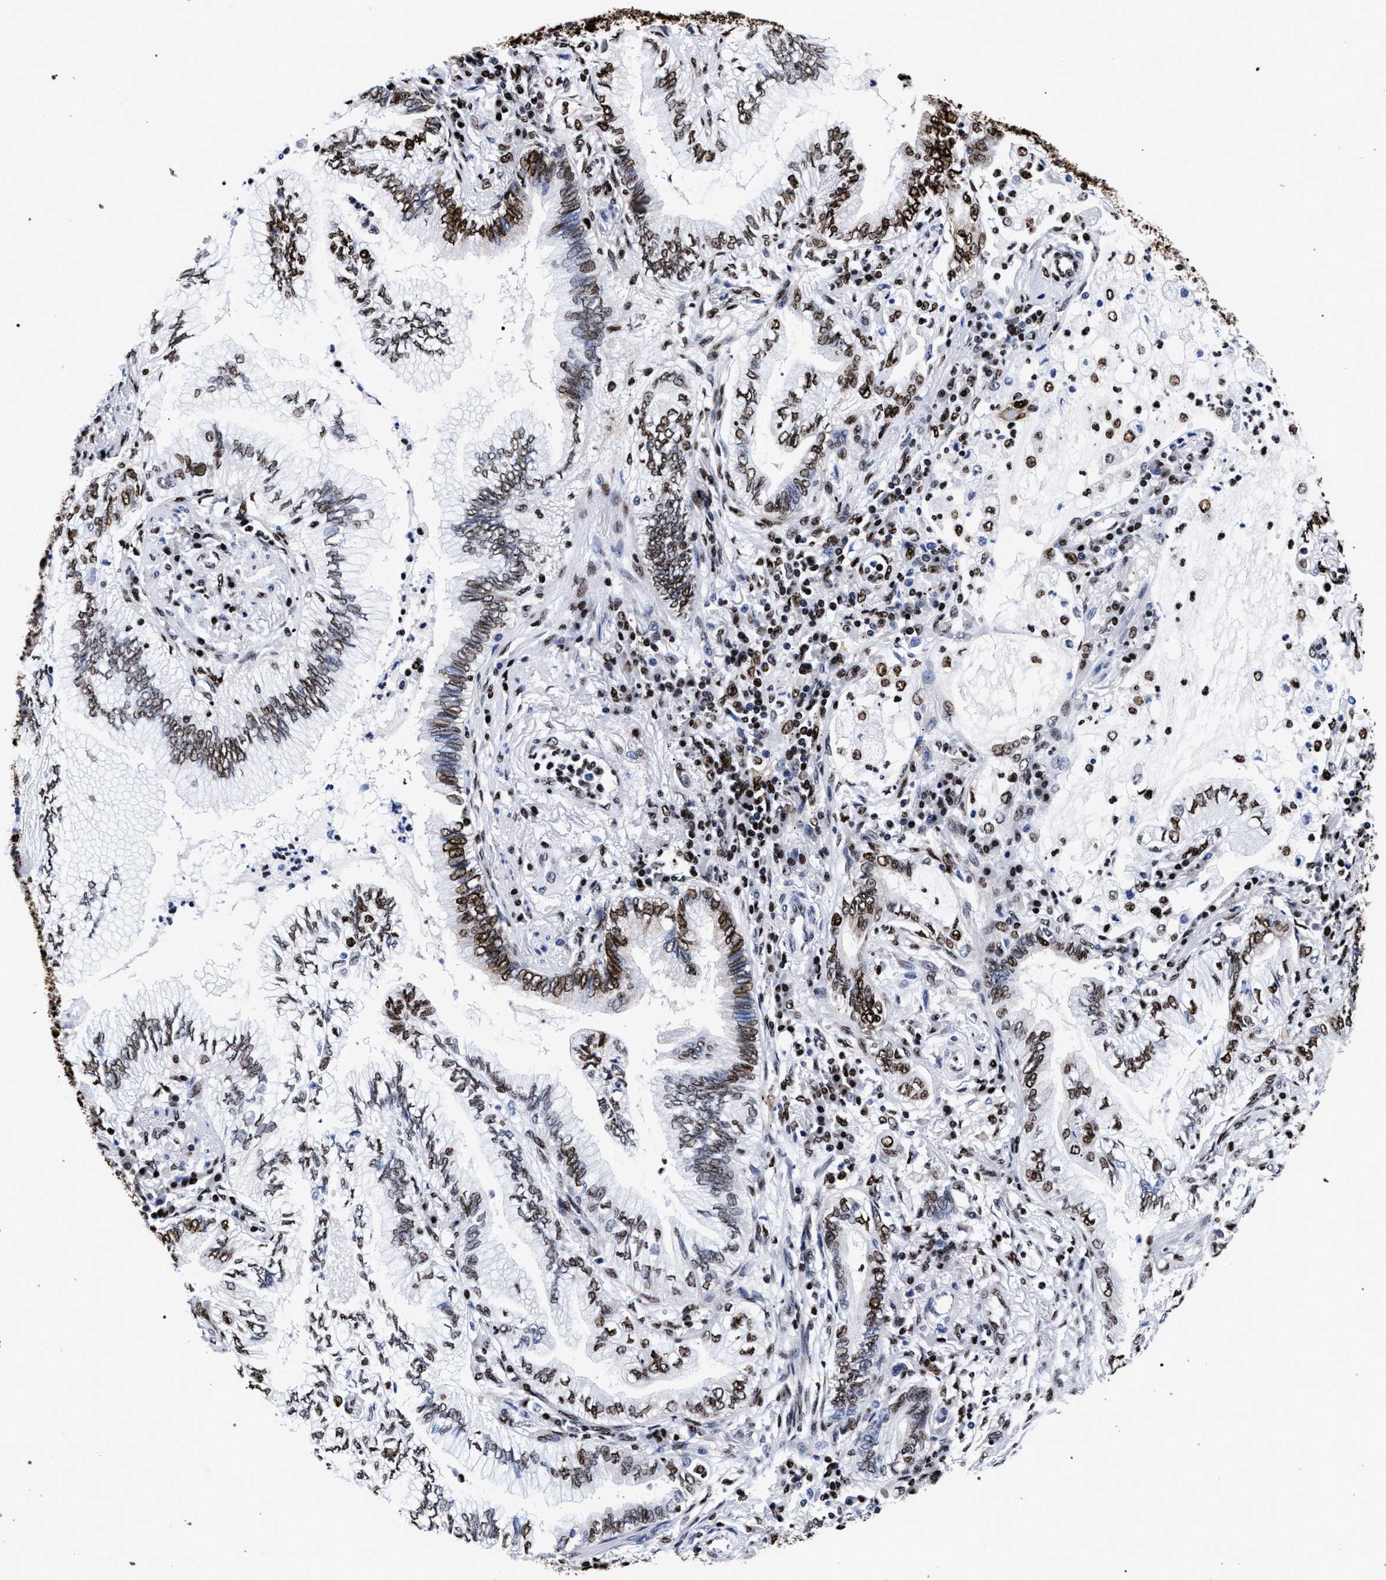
{"staining": {"intensity": "moderate", "quantity": ">75%", "location": "nuclear"}, "tissue": "lung cancer", "cell_type": "Tumor cells", "image_type": "cancer", "snomed": [{"axis": "morphology", "description": "Normal tissue, NOS"}, {"axis": "morphology", "description": "Adenocarcinoma, NOS"}, {"axis": "topography", "description": "Bronchus"}, {"axis": "topography", "description": "Lung"}], "caption": "Adenocarcinoma (lung) stained with a brown dye reveals moderate nuclear positive expression in approximately >75% of tumor cells.", "gene": "HNRNPA1", "patient": {"sex": "female", "age": 70}}